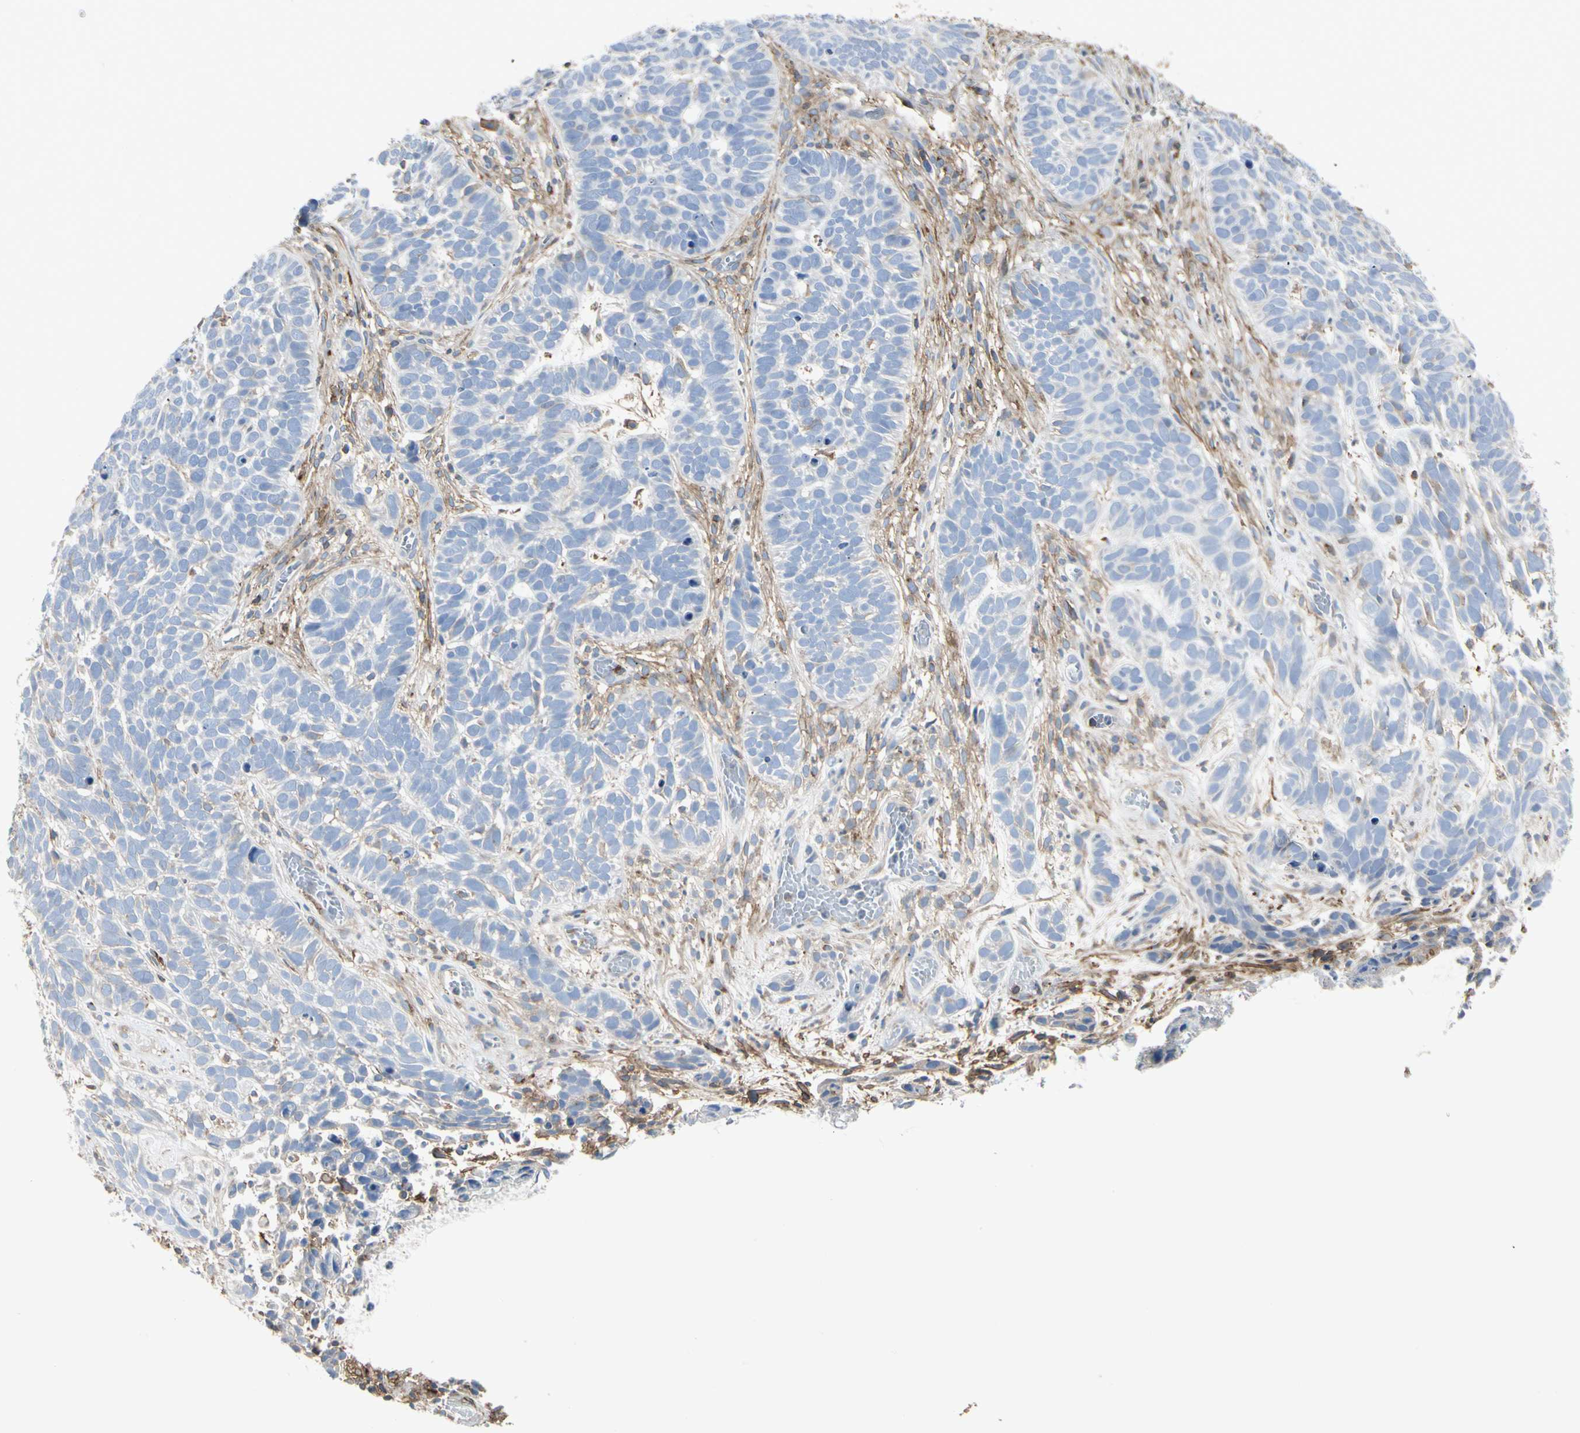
{"staining": {"intensity": "negative", "quantity": "none", "location": "none"}, "tissue": "skin cancer", "cell_type": "Tumor cells", "image_type": "cancer", "snomed": [{"axis": "morphology", "description": "Basal cell carcinoma"}, {"axis": "topography", "description": "Skin"}], "caption": "Immunohistochemistry (IHC) photomicrograph of neoplastic tissue: basal cell carcinoma (skin) stained with DAB (3,3'-diaminobenzidine) reveals no significant protein staining in tumor cells. Nuclei are stained in blue.", "gene": "CLEC2B", "patient": {"sex": "male", "age": 87}}